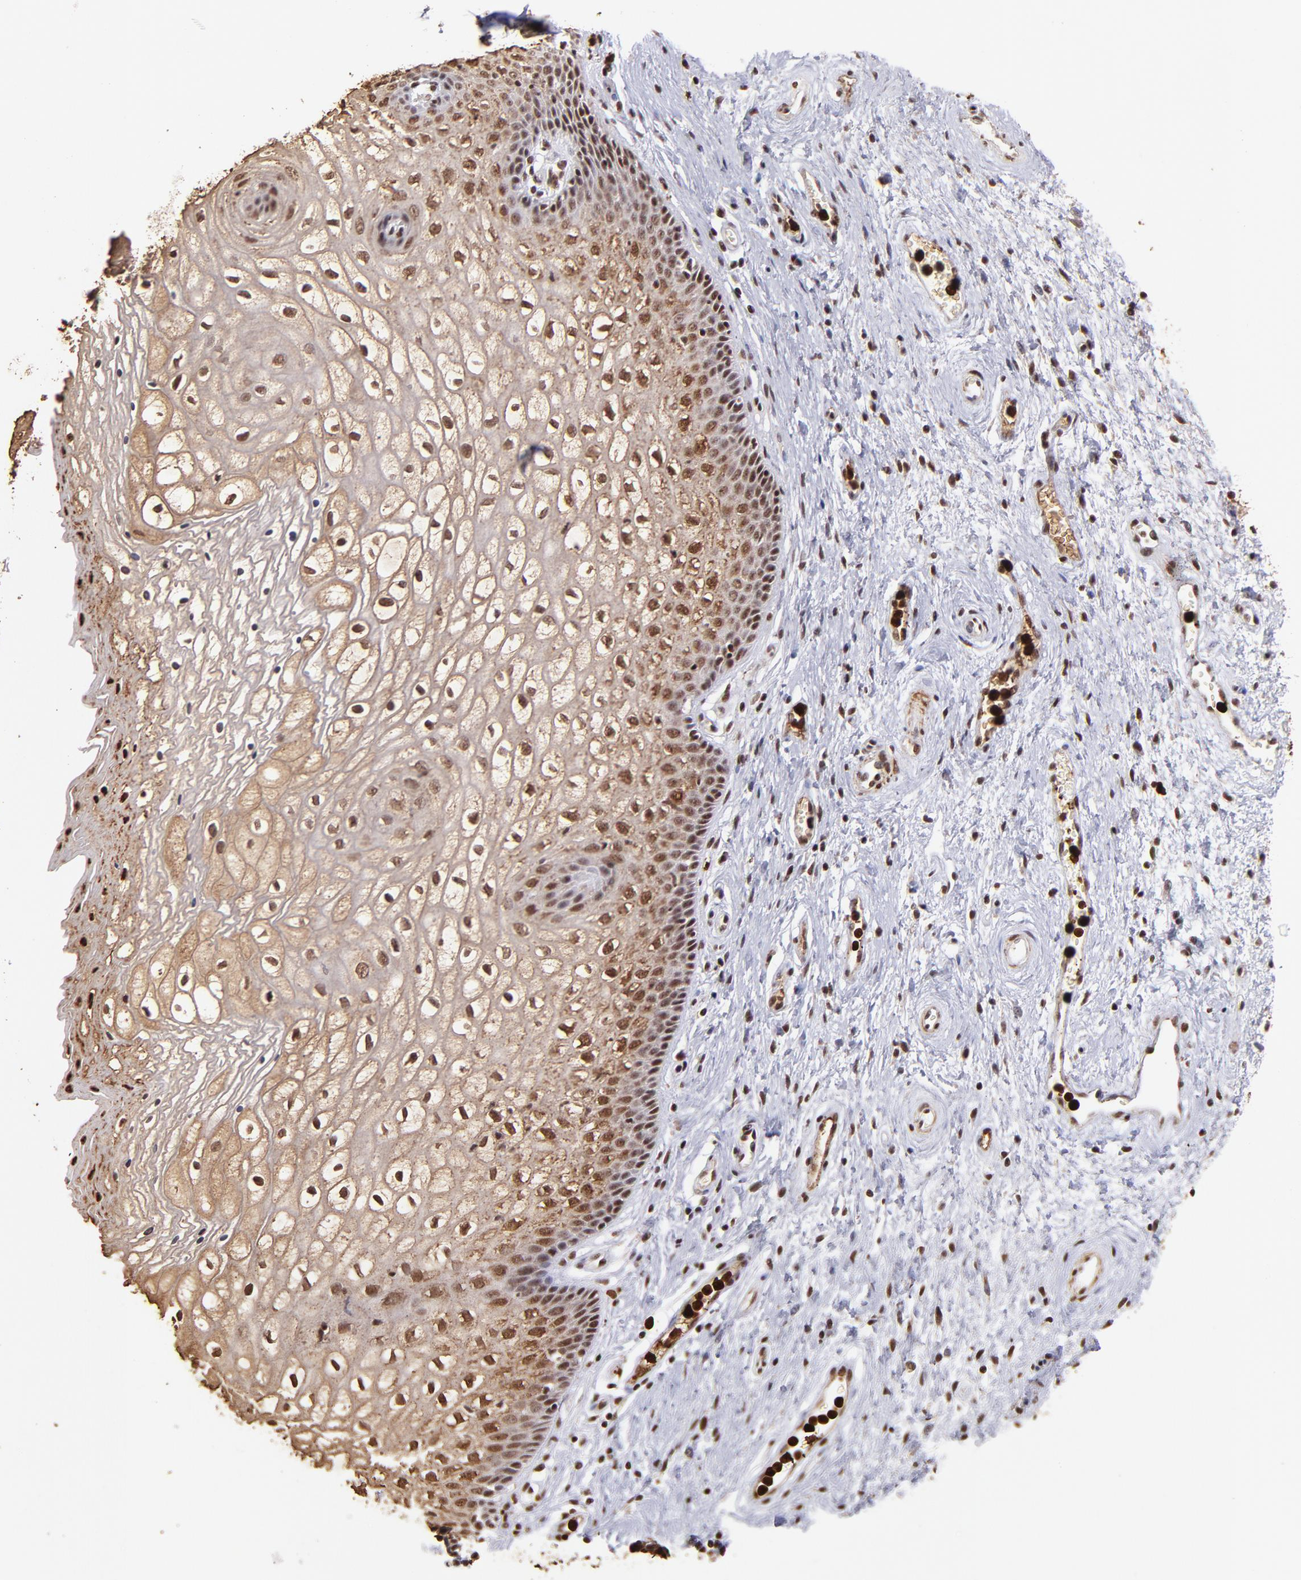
{"staining": {"intensity": "moderate", "quantity": ">75%", "location": "cytoplasmic/membranous,nuclear"}, "tissue": "vagina", "cell_type": "Squamous epithelial cells", "image_type": "normal", "snomed": [{"axis": "morphology", "description": "Normal tissue, NOS"}, {"axis": "topography", "description": "Vagina"}], "caption": "Brown immunohistochemical staining in normal human vagina displays moderate cytoplasmic/membranous,nuclear staining in approximately >75% of squamous epithelial cells.", "gene": "ZFX", "patient": {"sex": "female", "age": 34}}